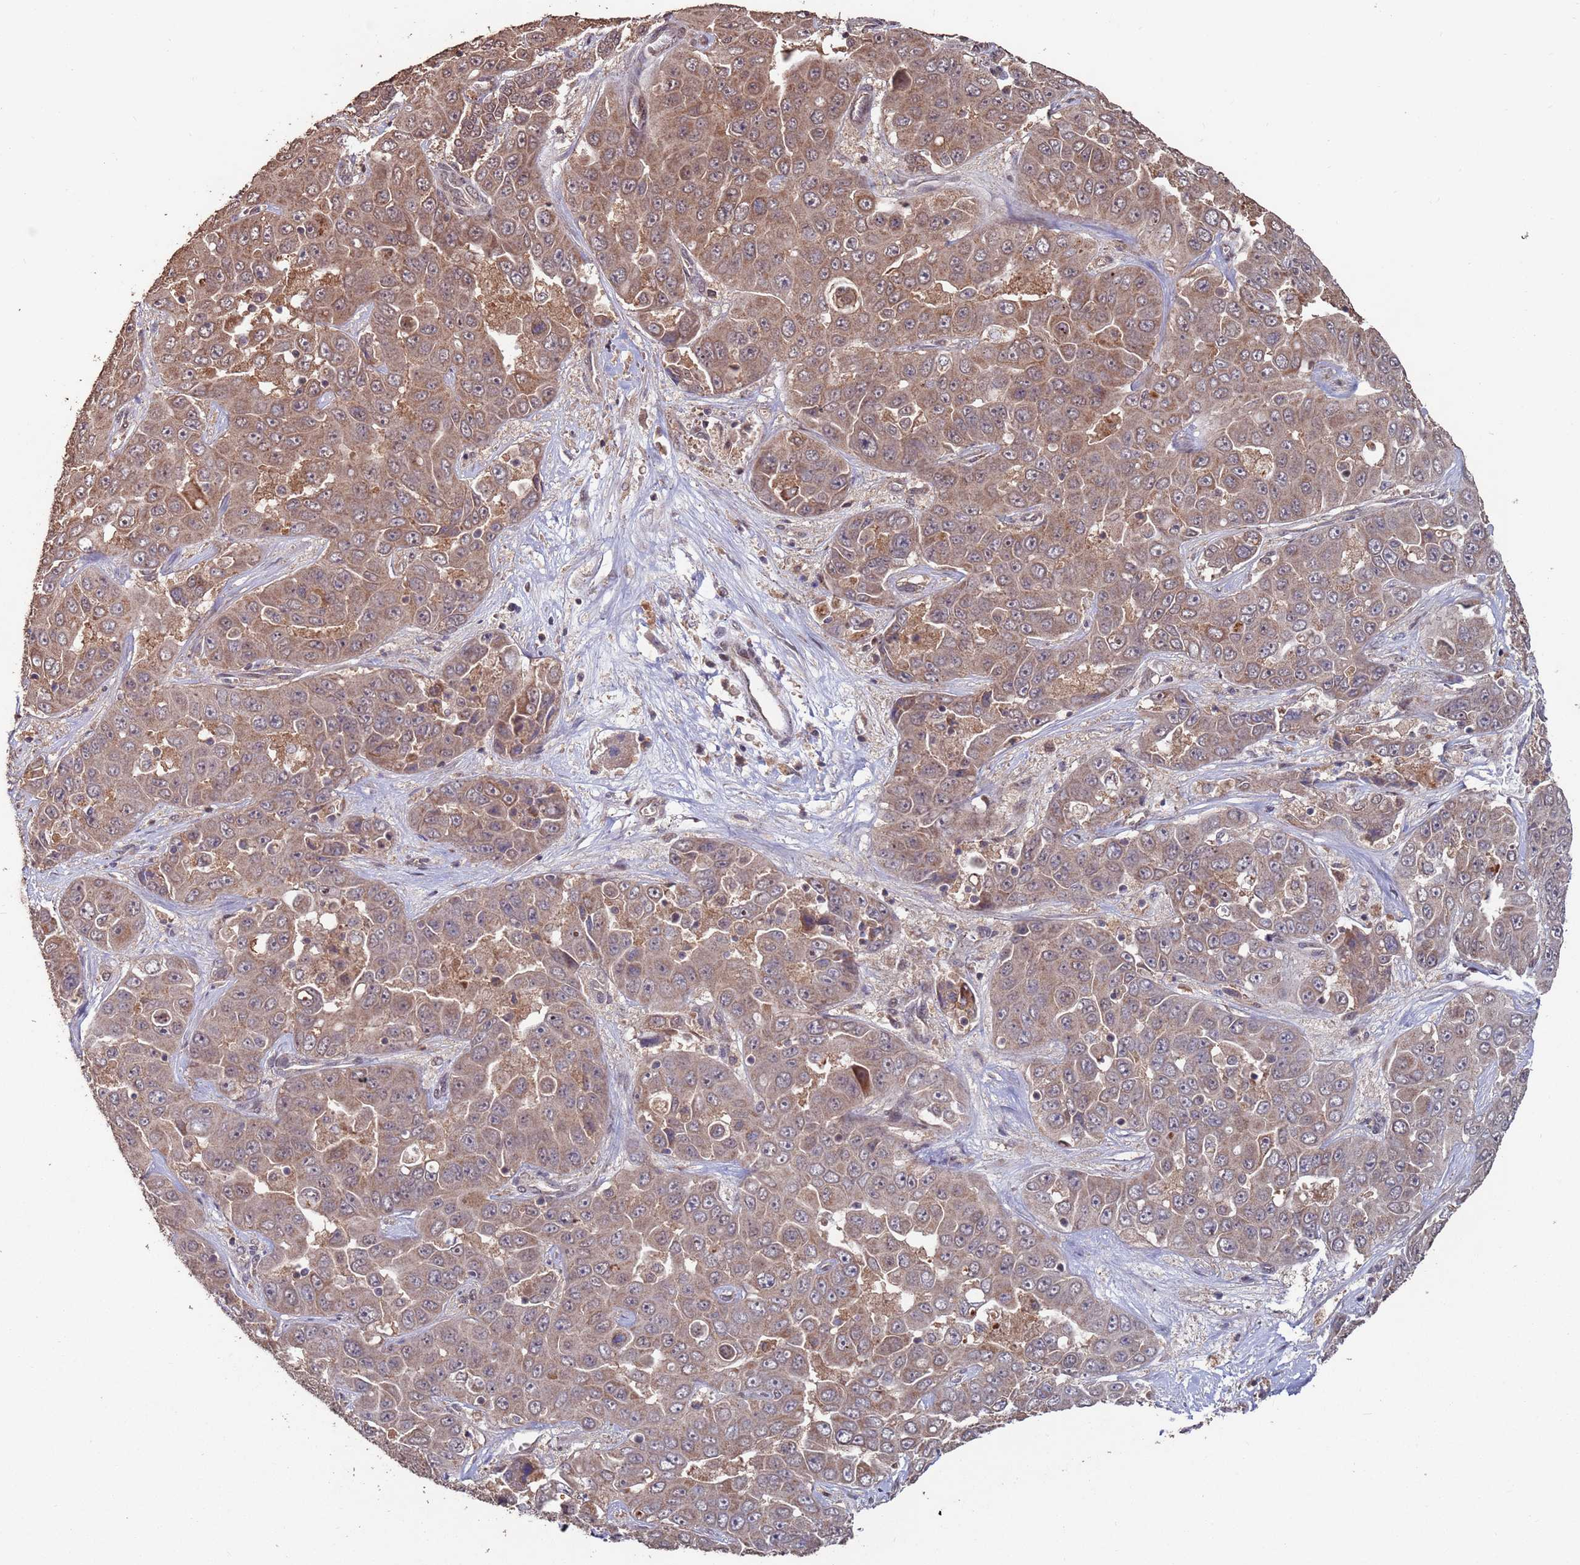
{"staining": {"intensity": "moderate", "quantity": "25%-75%", "location": "cytoplasmic/membranous"}, "tissue": "liver cancer", "cell_type": "Tumor cells", "image_type": "cancer", "snomed": [{"axis": "morphology", "description": "Cholangiocarcinoma"}, {"axis": "topography", "description": "Liver"}], "caption": "DAB immunohistochemical staining of liver cancer reveals moderate cytoplasmic/membranous protein expression in about 25%-75% of tumor cells. The staining was performed using DAB to visualize the protein expression in brown, while the nuclei were stained in blue with hematoxylin (Magnification: 20x).", "gene": "PRR7", "patient": {"sex": "female", "age": 52}}